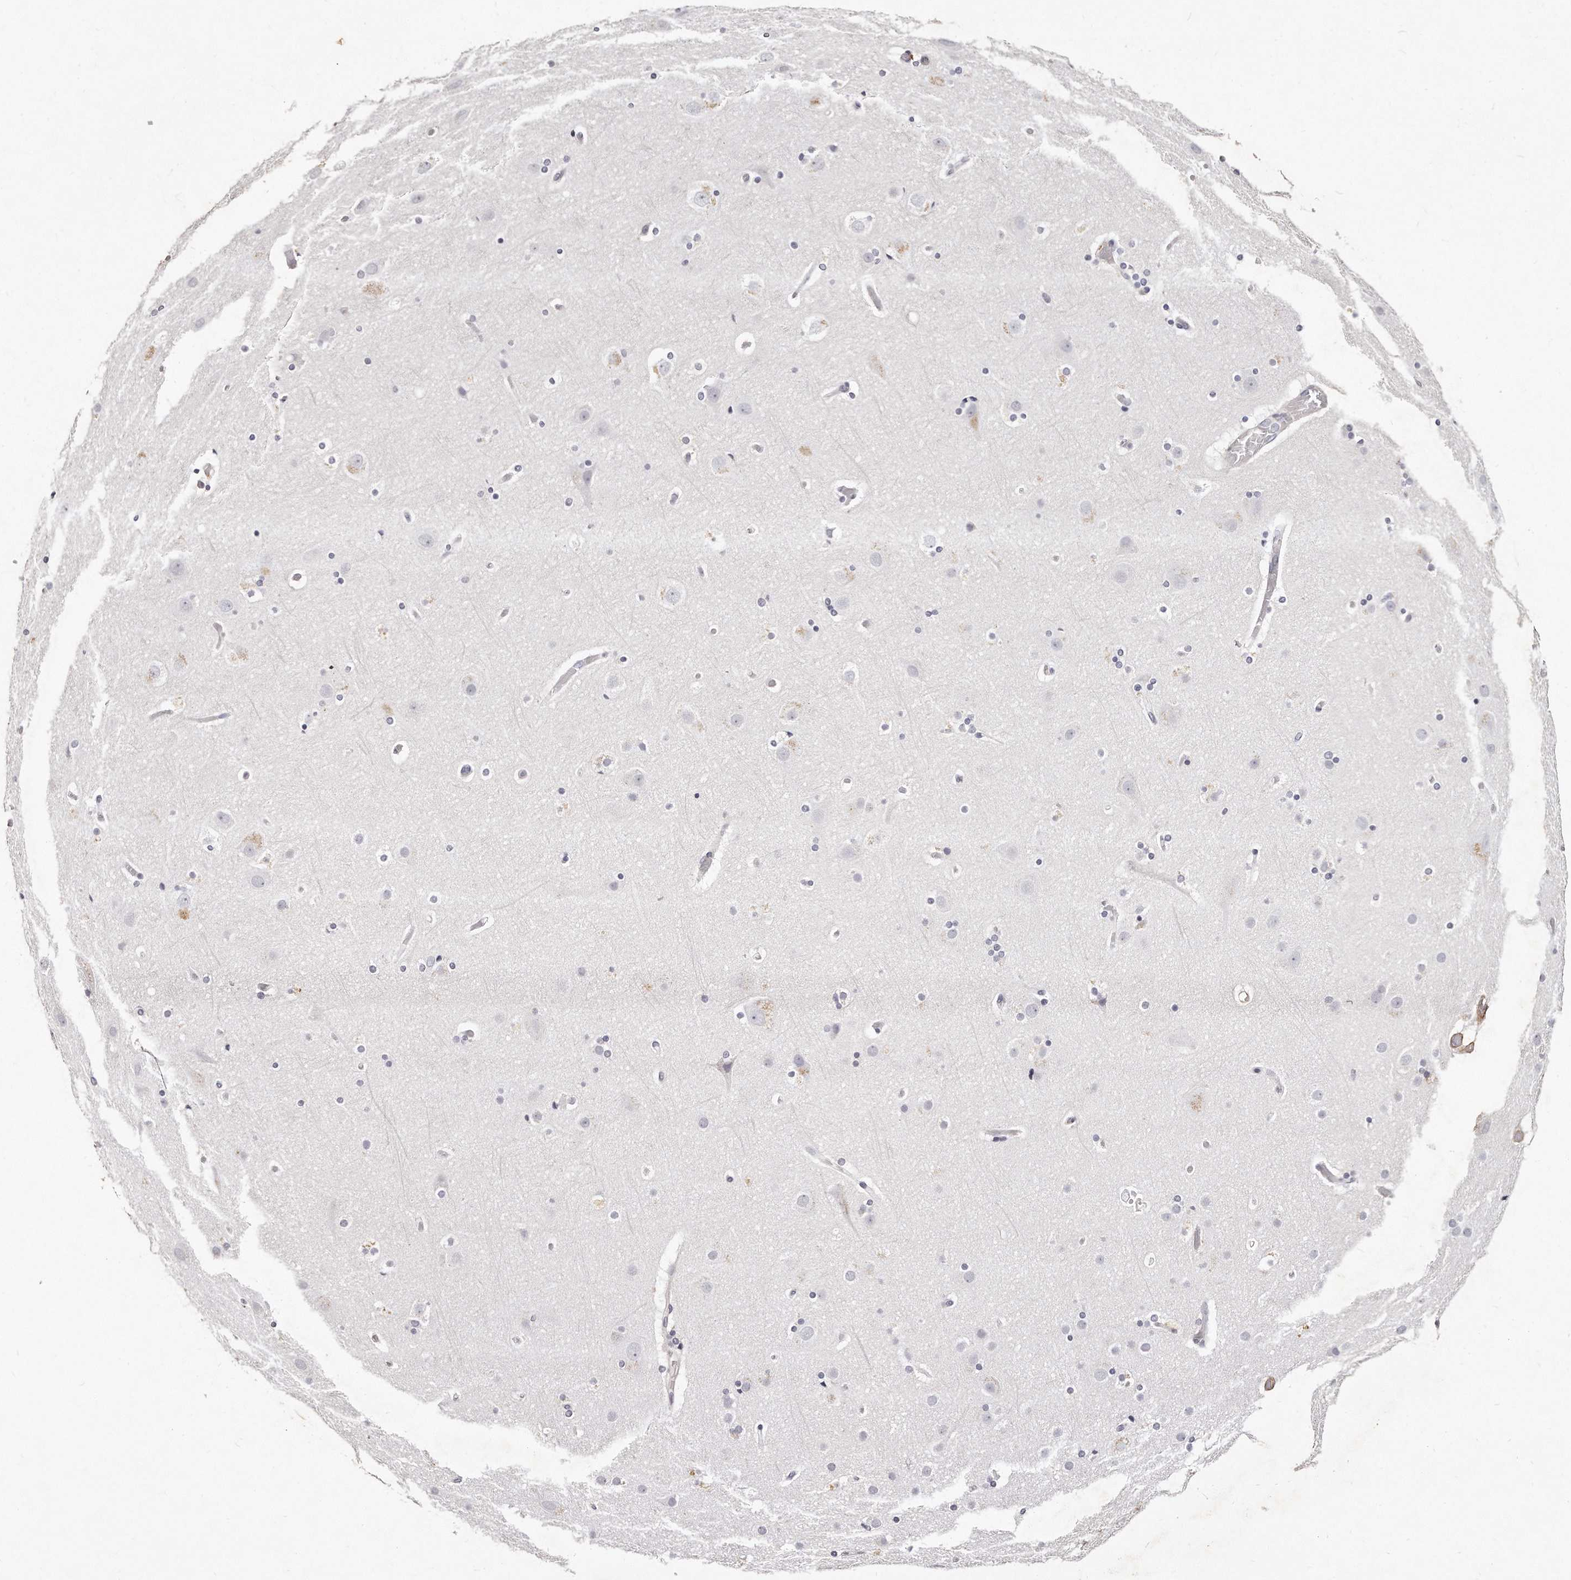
{"staining": {"intensity": "moderate", "quantity": "<25%", "location": "cytoplasmic/membranous"}, "tissue": "cerebral cortex", "cell_type": "Endothelial cells", "image_type": "normal", "snomed": [{"axis": "morphology", "description": "Normal tissue, NOS"}, {"axis": "topography", "description": "Cerebral cortex"}], "caption": "High-power microscopy captured an IHC image of benign cerebral cortex, revealing moderate cytoplasmic/membranous staining in about <25% of endothelial cells.", "gene": "LMOD1", "patient": {"sex": "male", "age": 57}}